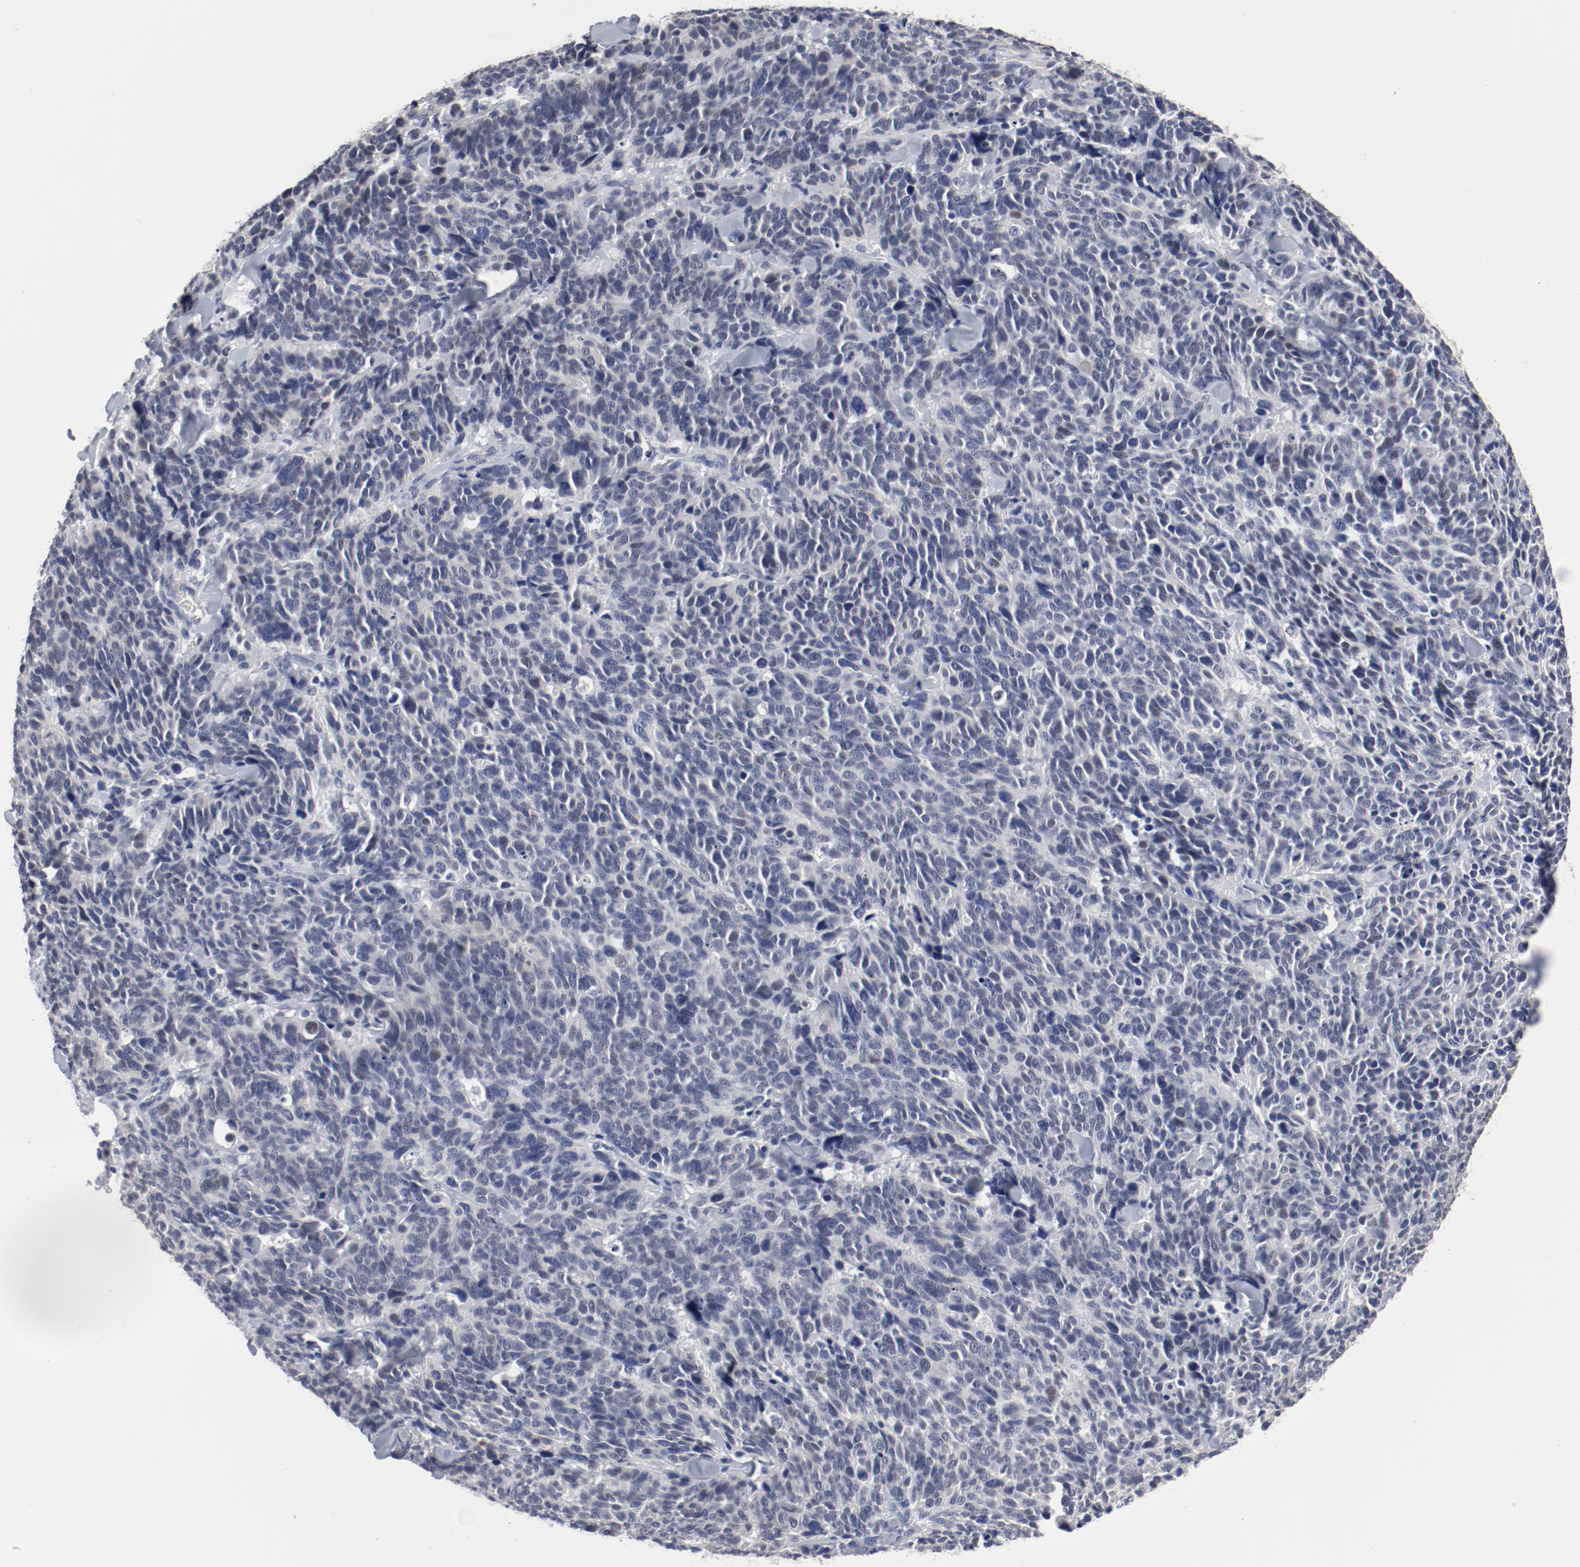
{"staining": {"intensity": "negative", "quantity": "none", "location": "none"}, "tissue": "lung cancer", "cell_type": "Tumor cells", "image_type": "cancer", "snomed": [{"axis": "morphology", "description": "Neoplasm, malignant, NOS"}, {"axis": "topography", "description": "Lung"}], "caption": "Histopathology image shows no protein staining in tumor cells of malignant neoplasm (lung) tissue.", "gene": "ANKLE2", "patient": {"sex": "female", "age": 58}}